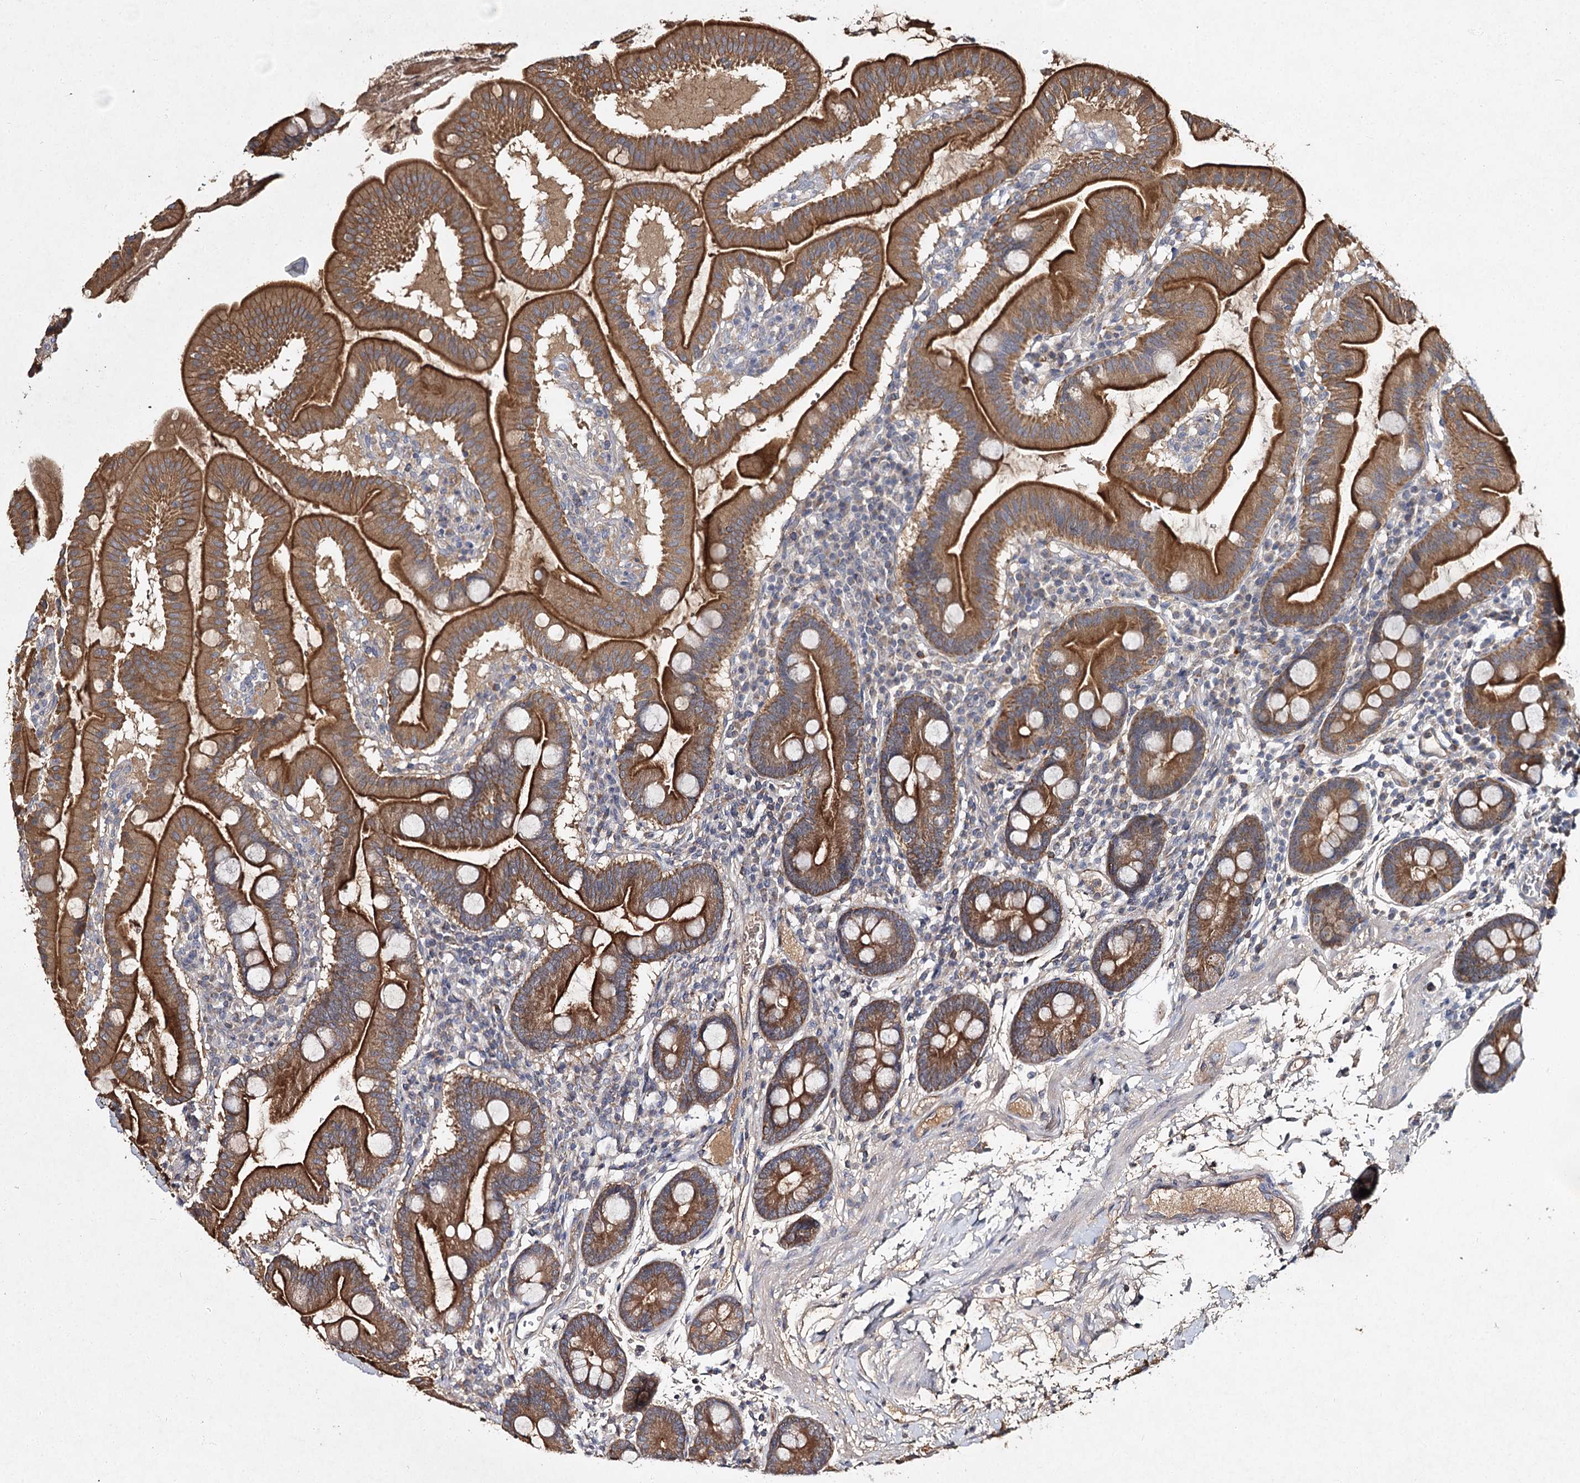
{"staining": {"intensity": "strong", "quantity": ">75%", "location": "cytoplasmic/membranous"}, "tissue": "duodenum", "cell_type": "Glandular cells", "image_type": "normal", "snomed": [{"axis": "morphology", "description": "Normal tissue, NOS"}, {"axis": "morphology", "description": "Adenocarcinoma, NOS"}, {"axis": "topography", "description": "Pancreas"}, {"axis": "topography", "description": "Duodenum"}], "caption": "Protein analysis of benign duodenum exhibits strong cytoplasmic/membranous expression in approximately >75% of glandular cells.", "gene": "MFN1", "patient": {"sex": "male", "age": 50}}